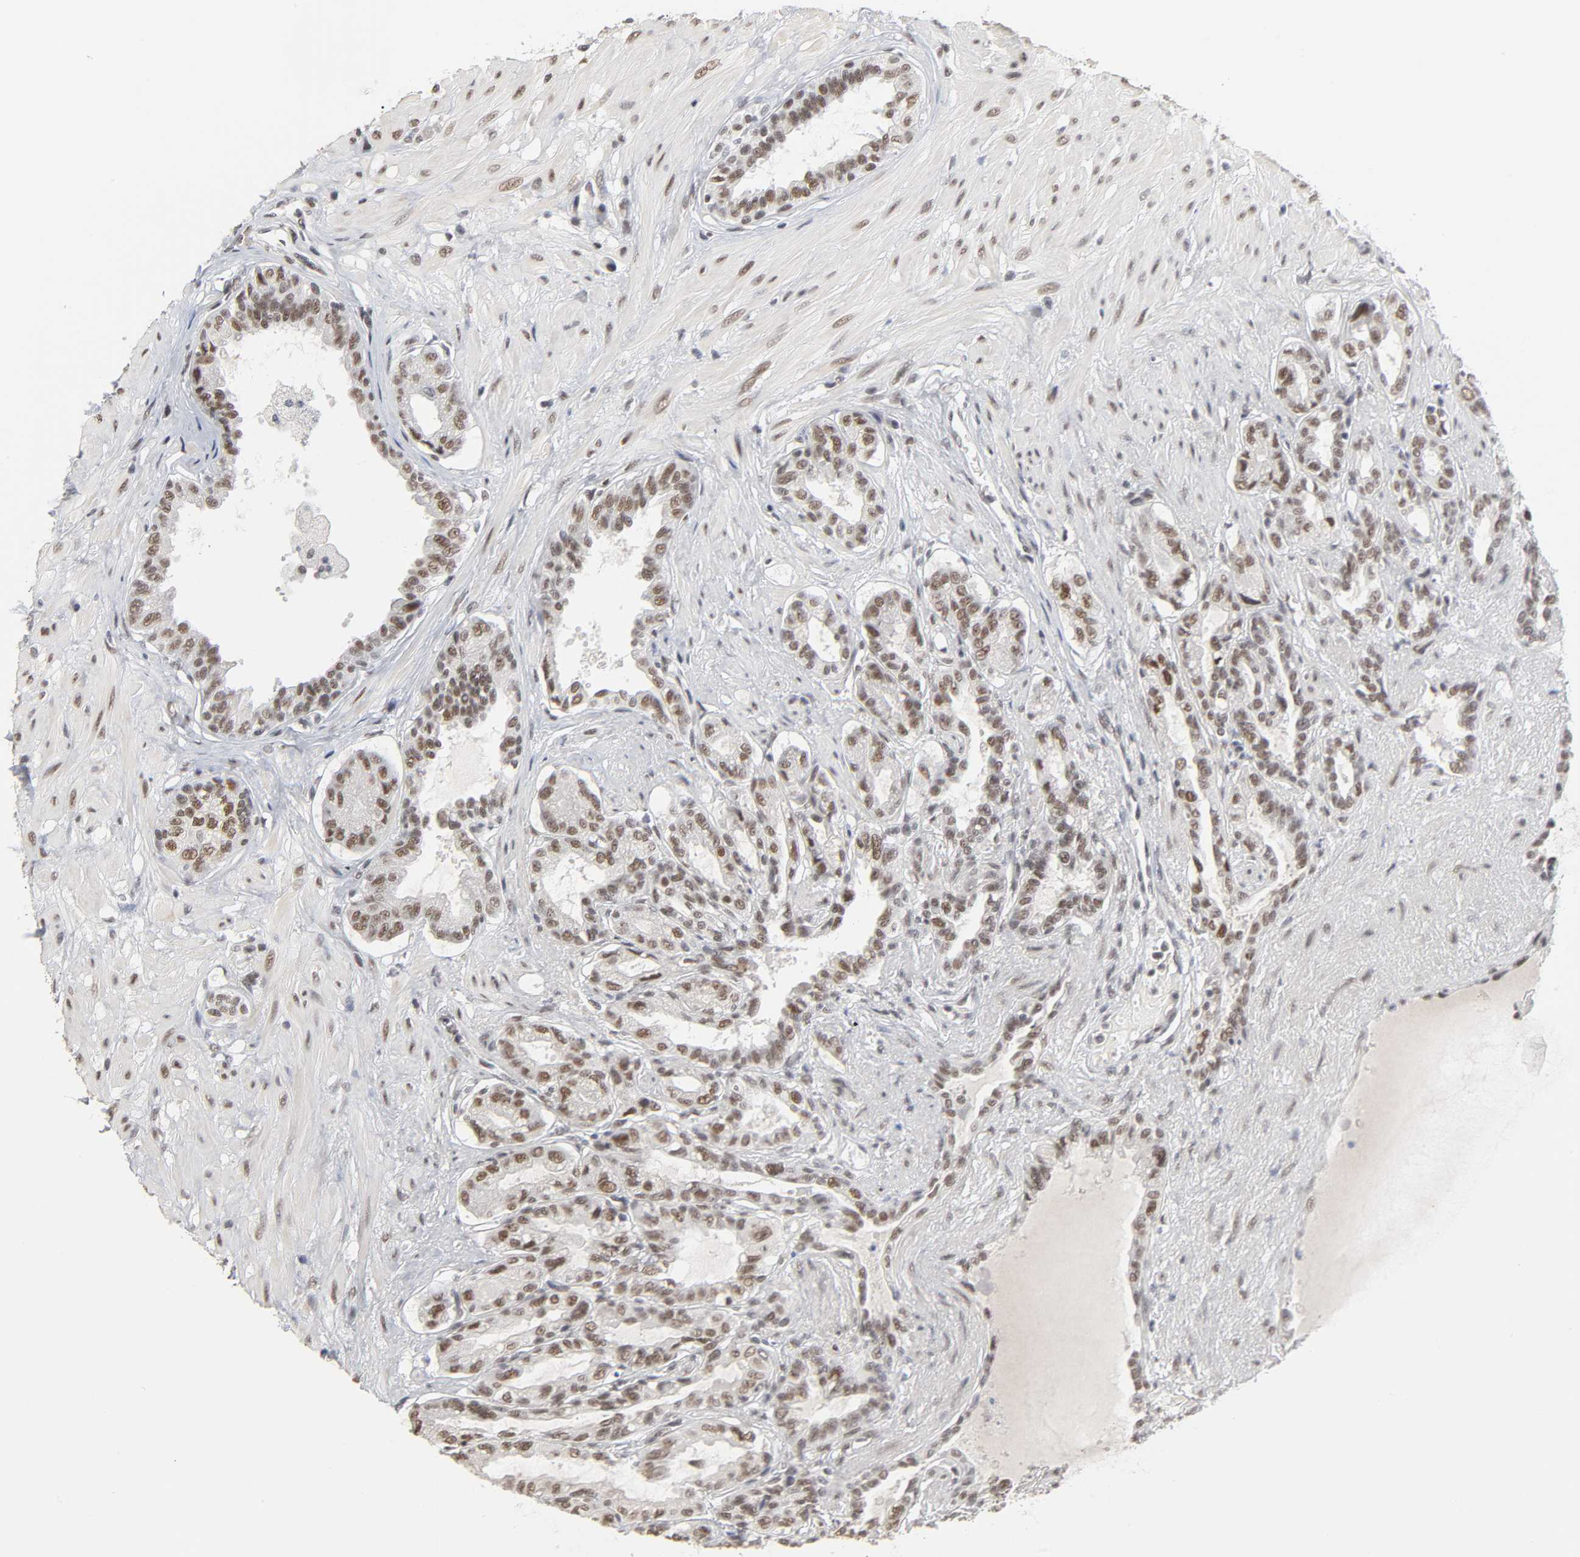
{"staining": {"intensity": "weak", "quantity": ">75%", "location": "nuclear"}, "tissue": "seminal vesicle", "cell_type": "Glandular cells", "image_type": "normal", "snomed": [{"axis": "morphology", "description": "Normal tissue, NOS"}, {"axis": "topography", "description": "Seminal veicle"}], "caption": "Immunohistochemistry of unremarkable seminal vesicle displays low levels of weak nuclear staining in about >75% of glandular cells. (Brightfield microscopy of DAB IHC at high magnification).", "gene": "TRIM33", "patient": {"sex": "male", "age": 61}}